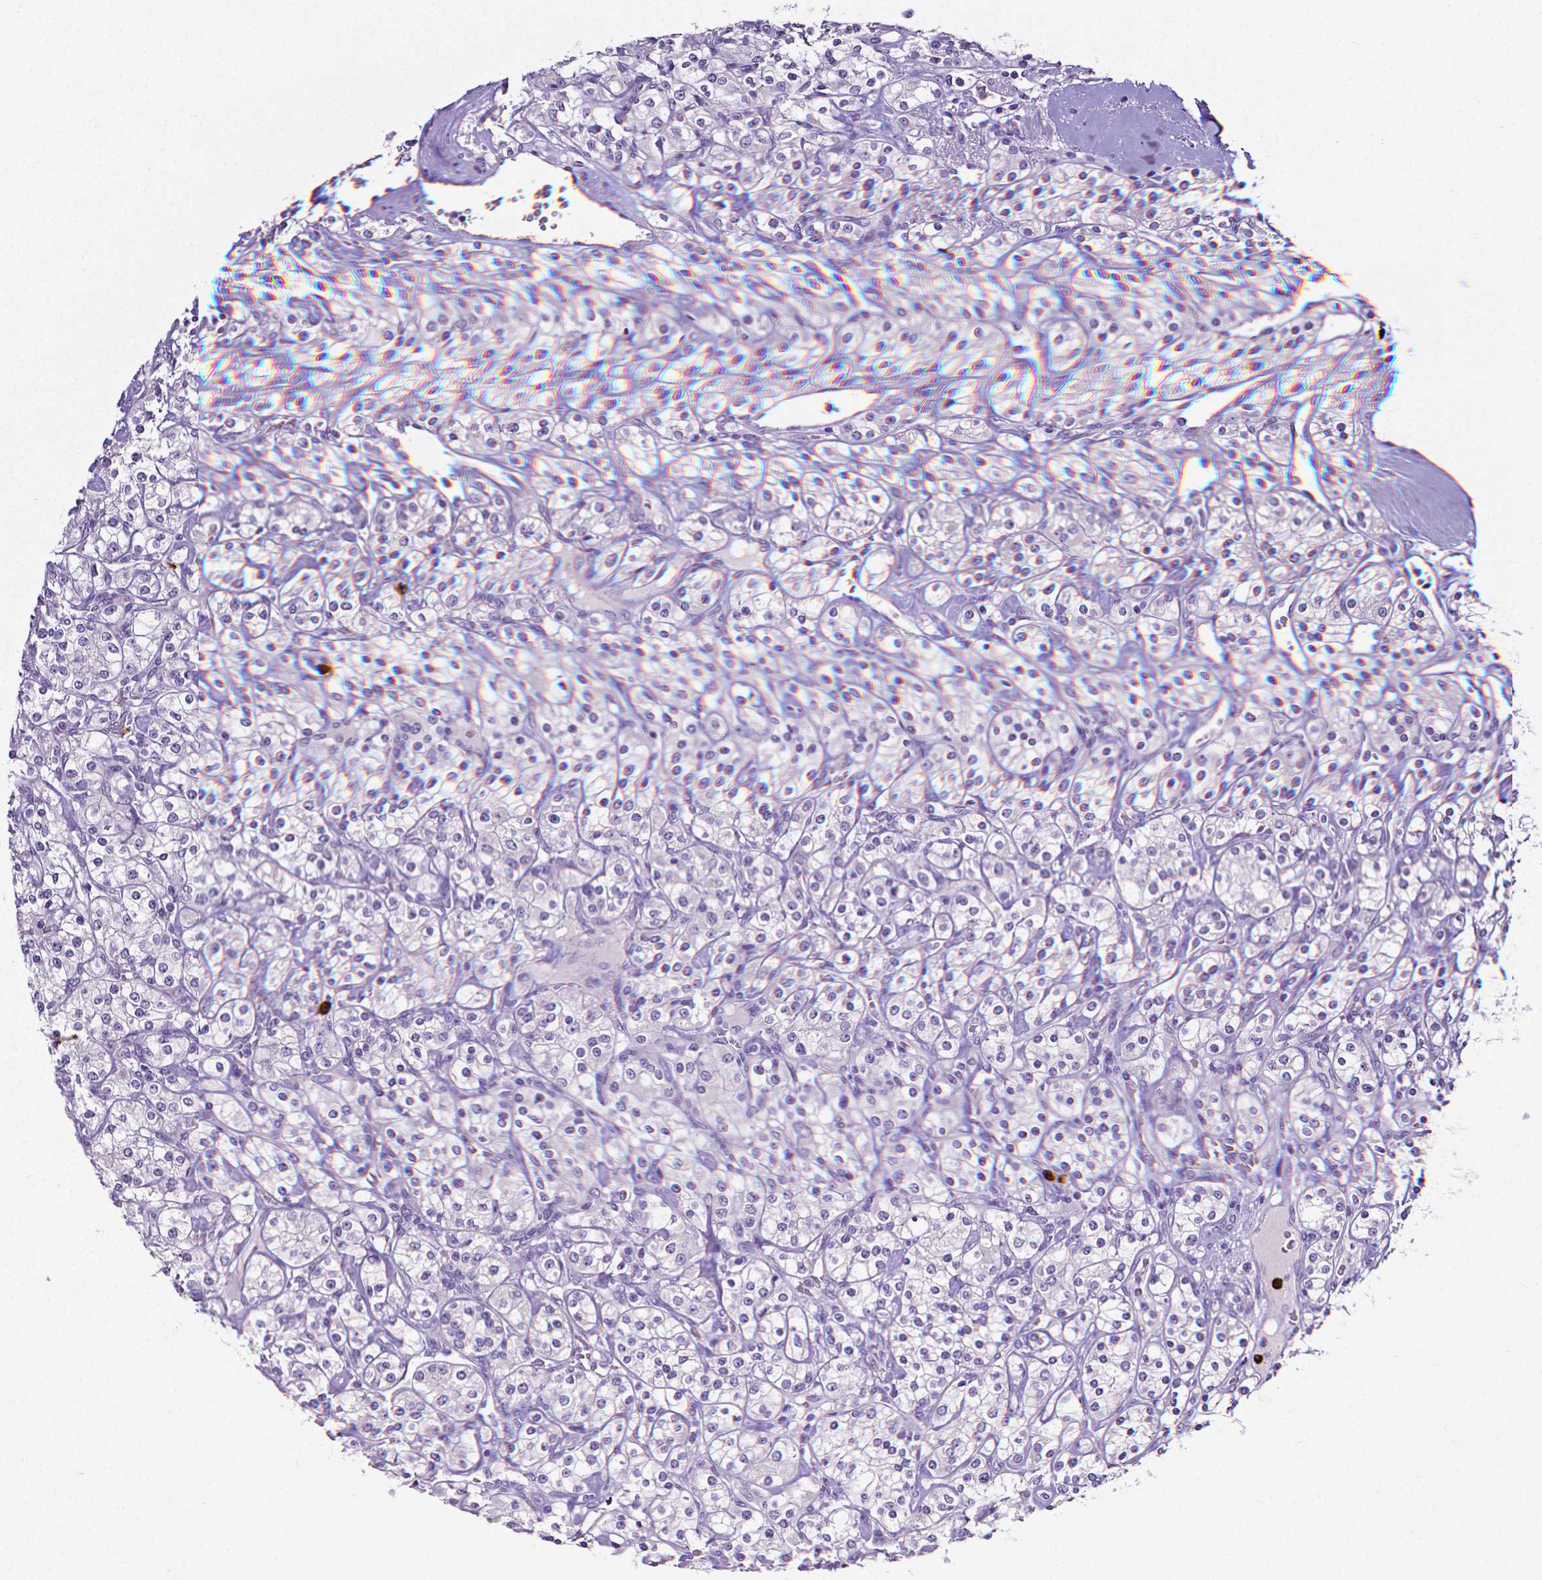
{"staining": {"intensity": "negative", "quantity": "none", "location": "none"}, "tissue": "renal cancer", "cell_type": "Tumor cells", "image_type": "cancer", "snomed": [{"axis": "morphology", "description": "Adenocarcinoma, NOS"}, {"axis": "topography", "description": "Kidney"}], "caption": "Photomicrograph shows no significant protein staining in tumor cells of adenocarcinoma (renal). (DAB (3,3'-diaminobenzidine) IHC, high magnification).", "gene": "MMP9", "patient": {"sex": "male", "age": 77}}